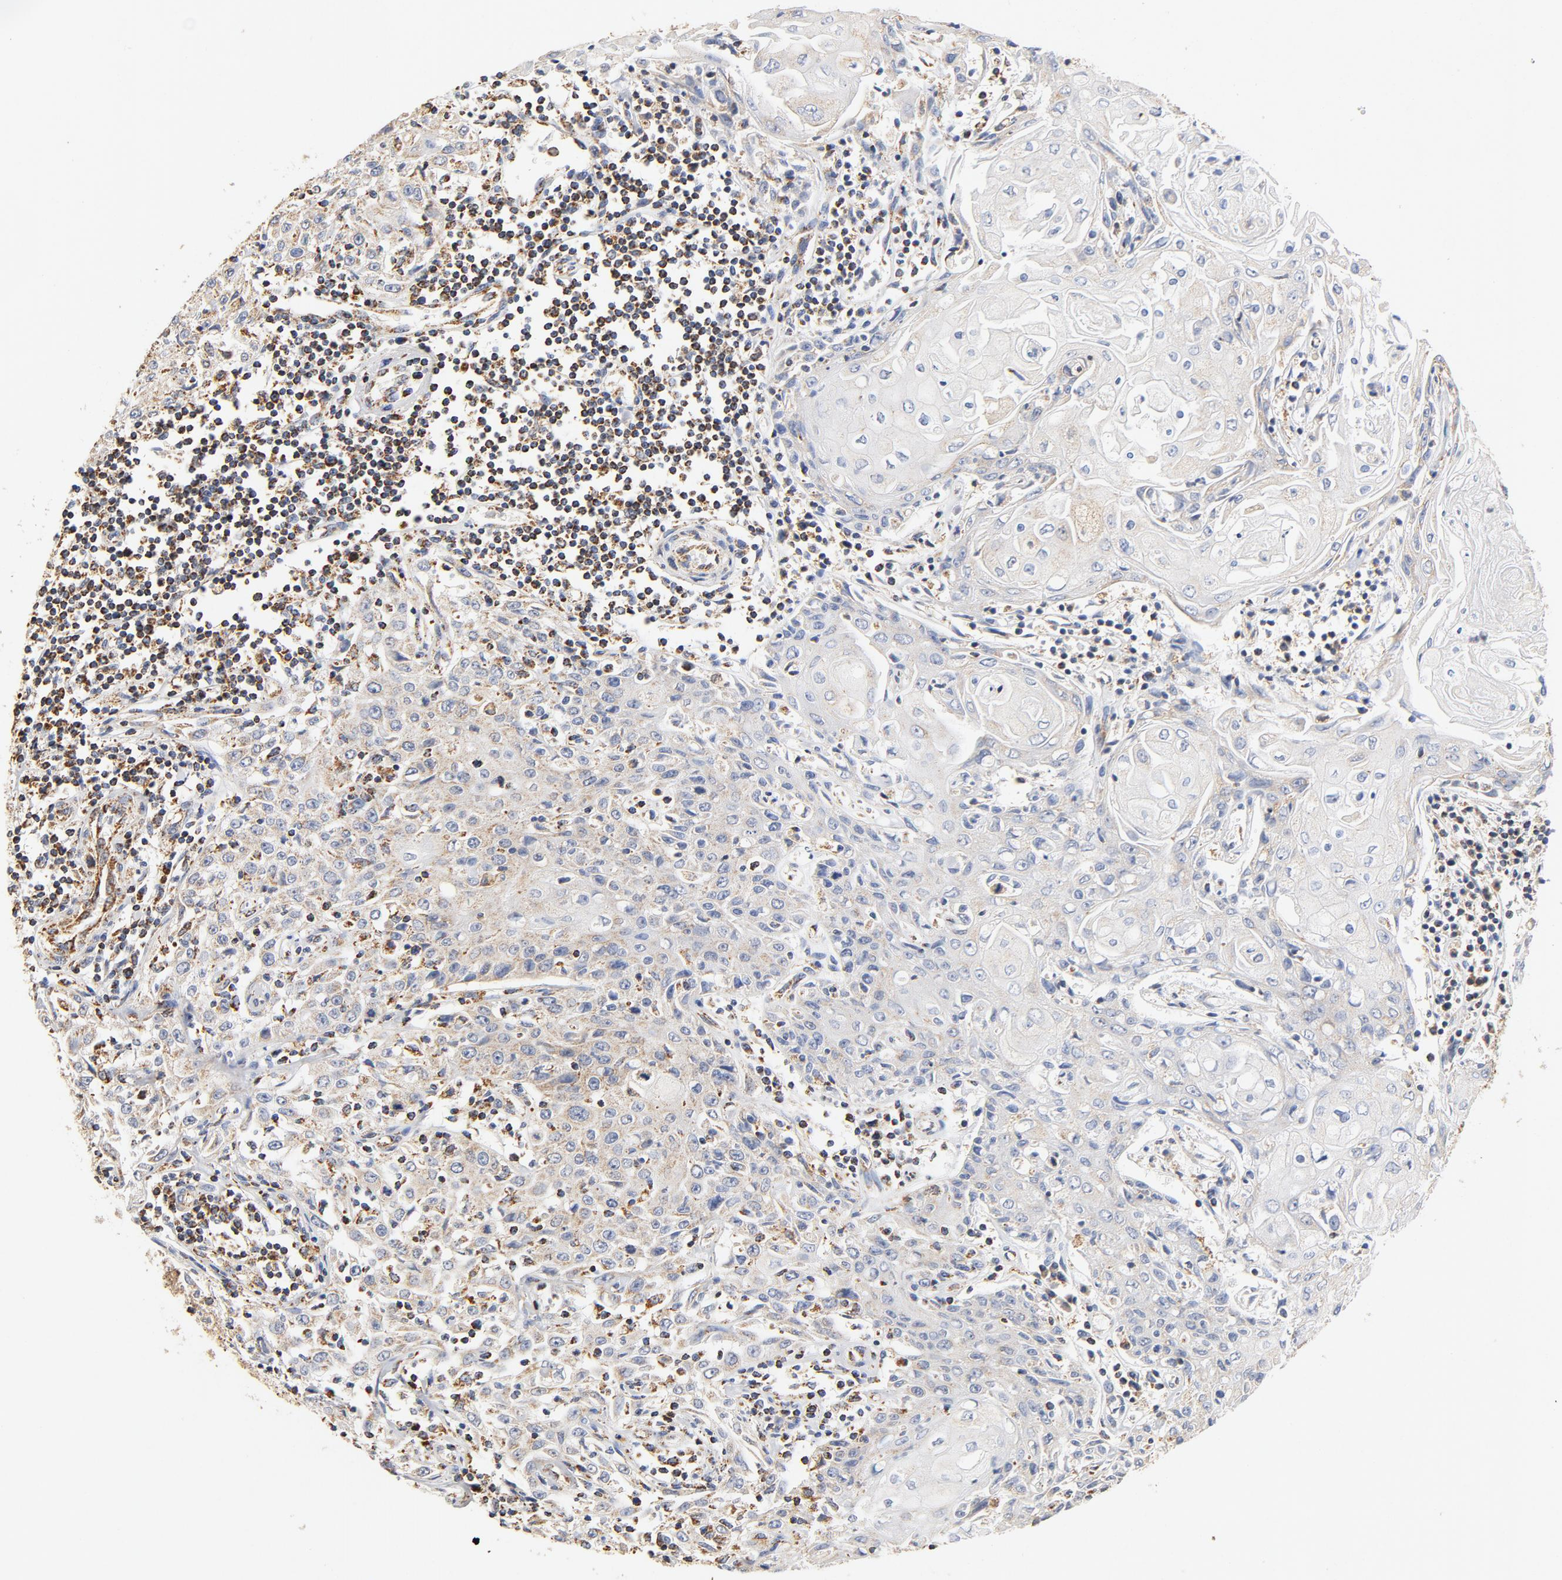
{"staining": {"intensity": "weak", "quantity": "25%-75%", "location": "cytoplasmic/membranous"}, "tissue": "head and neck cancer", "cell_type": "Tumor cells", "image_type": "cancer", "snomed": [{"axis": "morphology", "description": "Squamous cell carcinoma, NOS"}, {"axis": "topography", "description": "Oral tissue"}, {"axis": "topography", "description": "Head-Neck"}], "caption": "Protein expression by immunohistochemistry (IHC) demonstrates weak cytoplasmic/membranous expression in about 25%-75% of tumor cells in head and neck squamous cell carcinoma.", "gene": "COX4I1", "patient": {"sex": "female", "age": 76}}